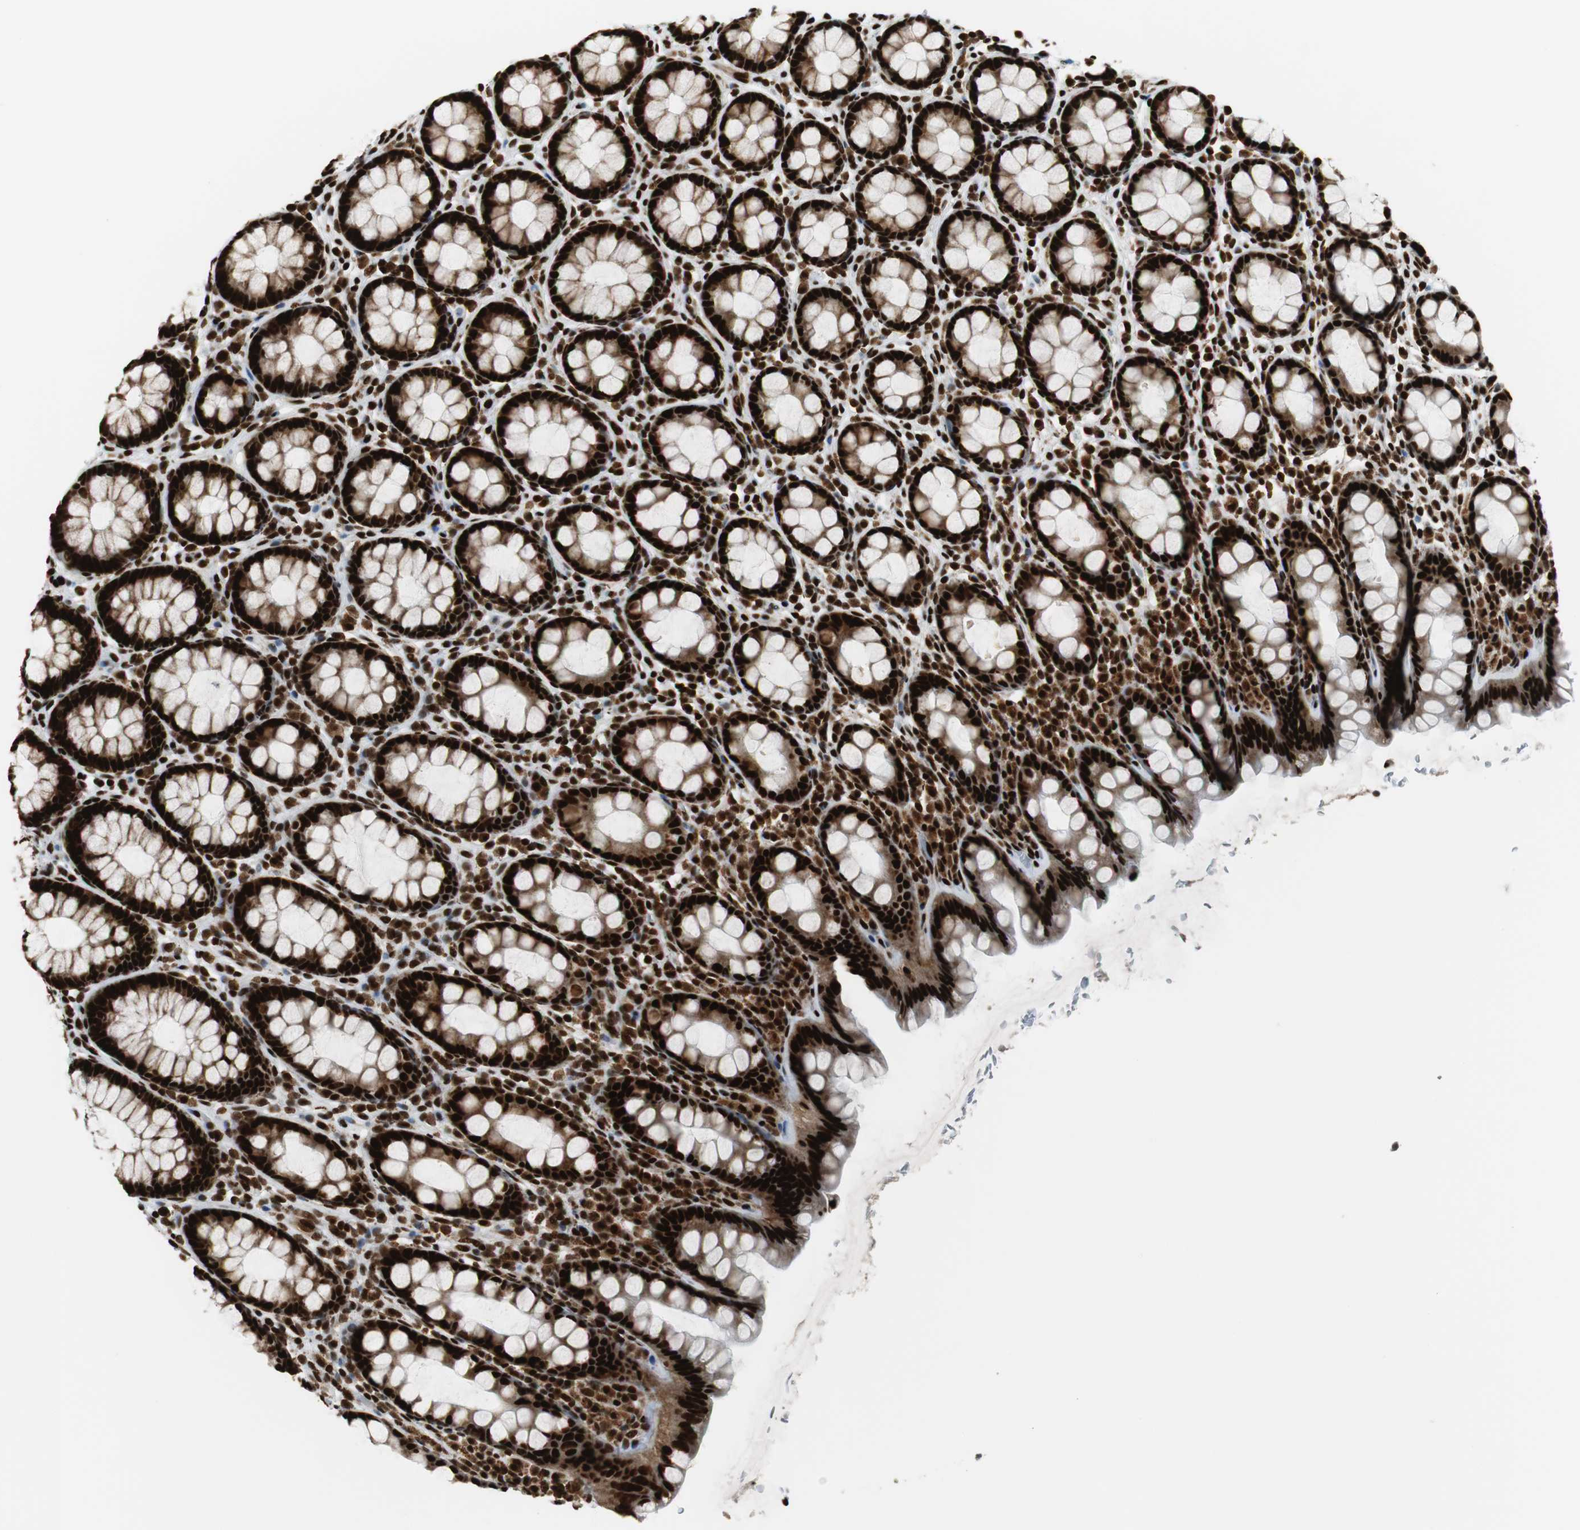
{"staining": {"intensity": "strong", "quantity": ">75%", "location": "cytoplasmic/membranous,nuclear"}, "tissue": "rectum", "cell_type": "Glandular cells", "image_type": "normal", "snomed": [{"axis": "morphology", "description": "Normal tissue, NOS"}, {"axis": "topography", "description": "Rectum"}], "caption": "Normal rectum exhibits strong cytoplasmic/membranous,nuclear positivity in approximately >75% of glandular cells, visualized by immunohistochemistry. The protein of interest is stained brown, and the nuclei are stained in blue (DAB (3,3'-diaminobenzidine) IHC with brightfield microscopy, high magnification).", "gene": "HDAC1", "patient": {"sex": "male", "age": 92}}